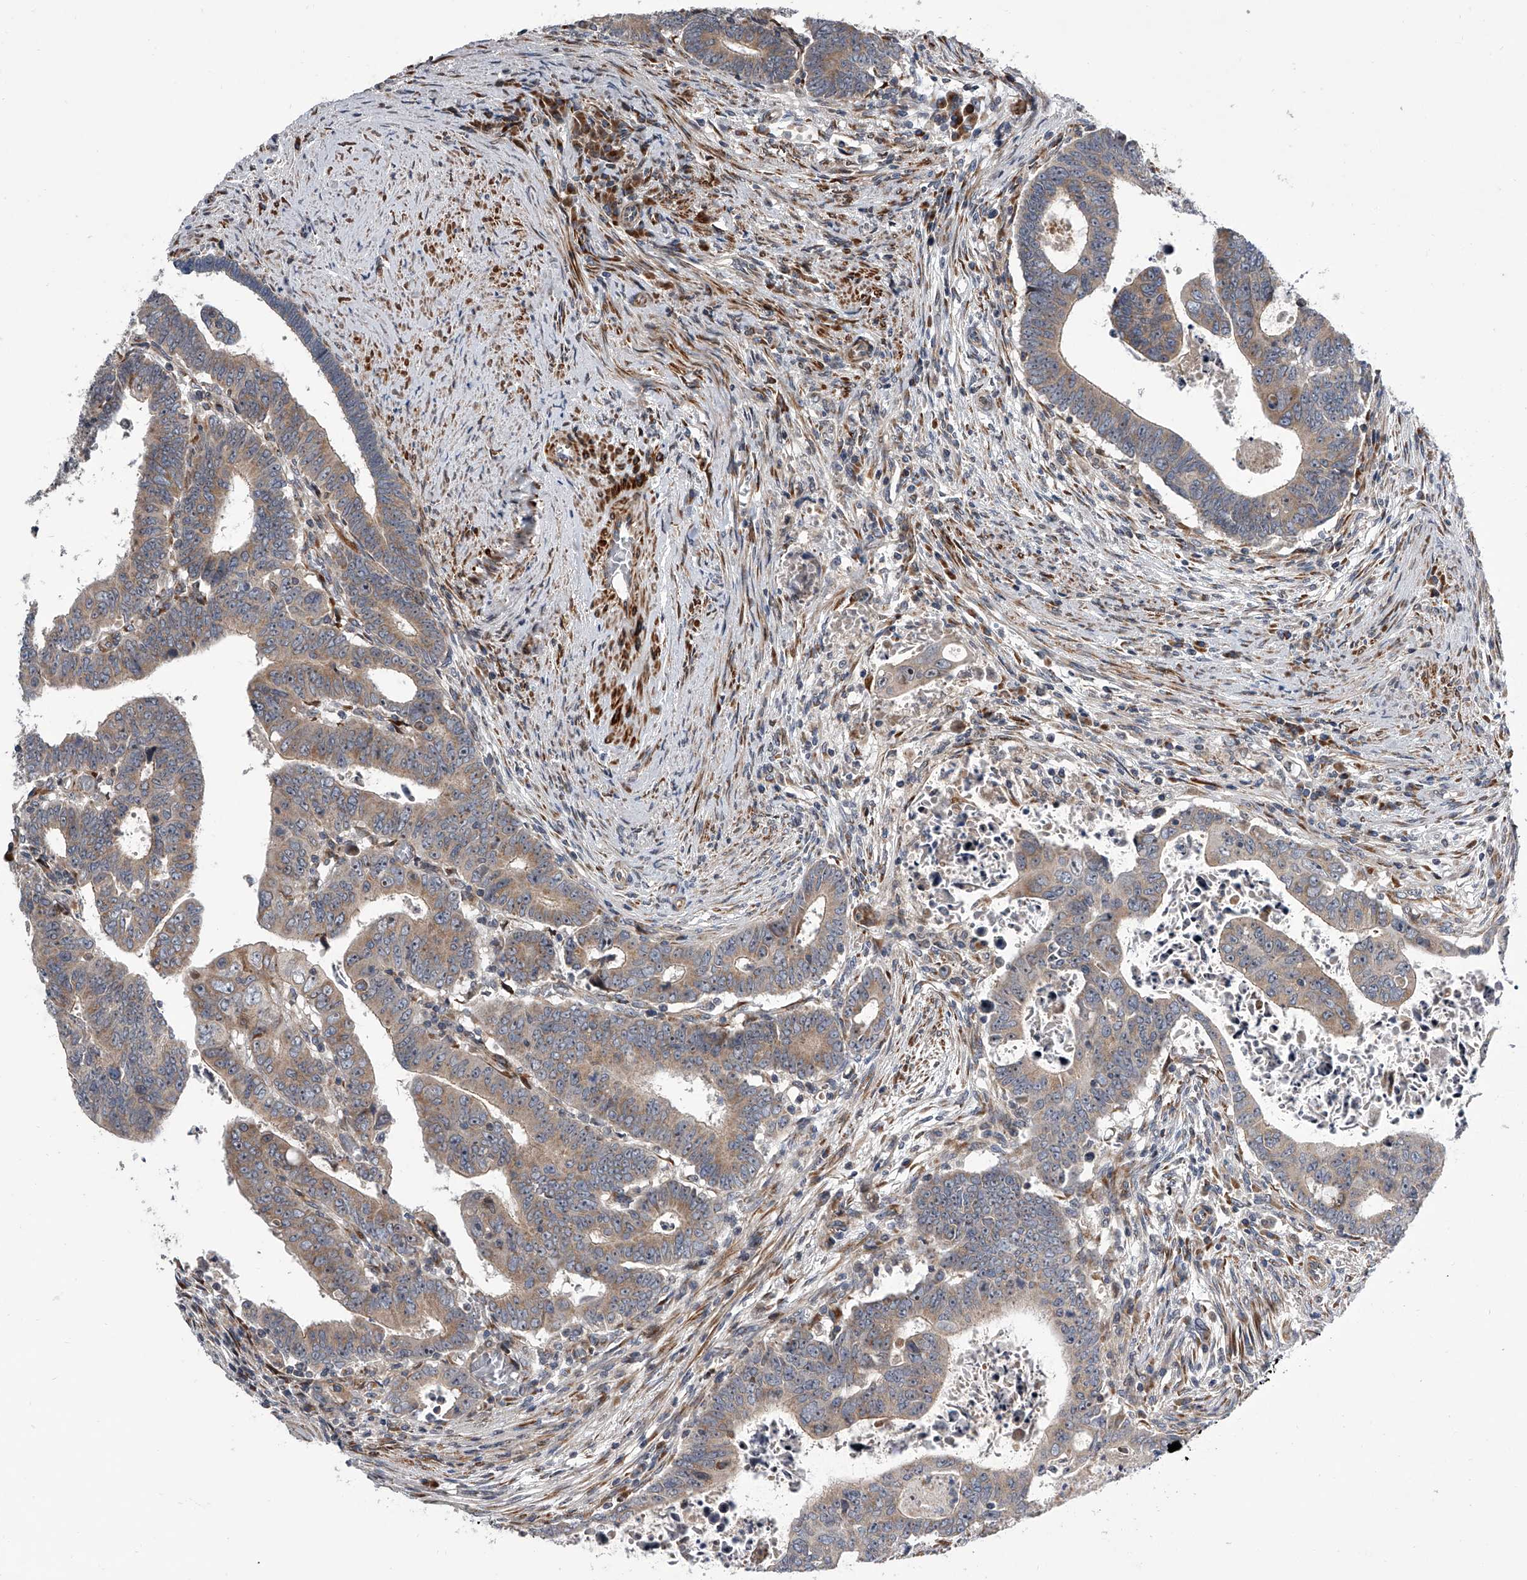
{"staining": {"intensity": "weak", "quantity": ">75%", "location": "cytoplasmic/membranous"}, "tissue": "colorectal cancer", "cell_type": "Tumor cells", "image_type": "cancer", "snomed": [{"axis": "morphology", "description": "Normal tissue, NOS"}, {"axis": "morphology", "description": "Adenocarcinoma, NOS"}, {"axis": "topography", "description": "Rectum"}], "caption": "Immunohistochemical staining of human colorectal adenocarcinoma displays low levels of weak cytoplasmic/membranous staining in approximately >75% of tumor cells.", "gene": "DLGAP2", "patient": {"sex": "female", "age": 65}}